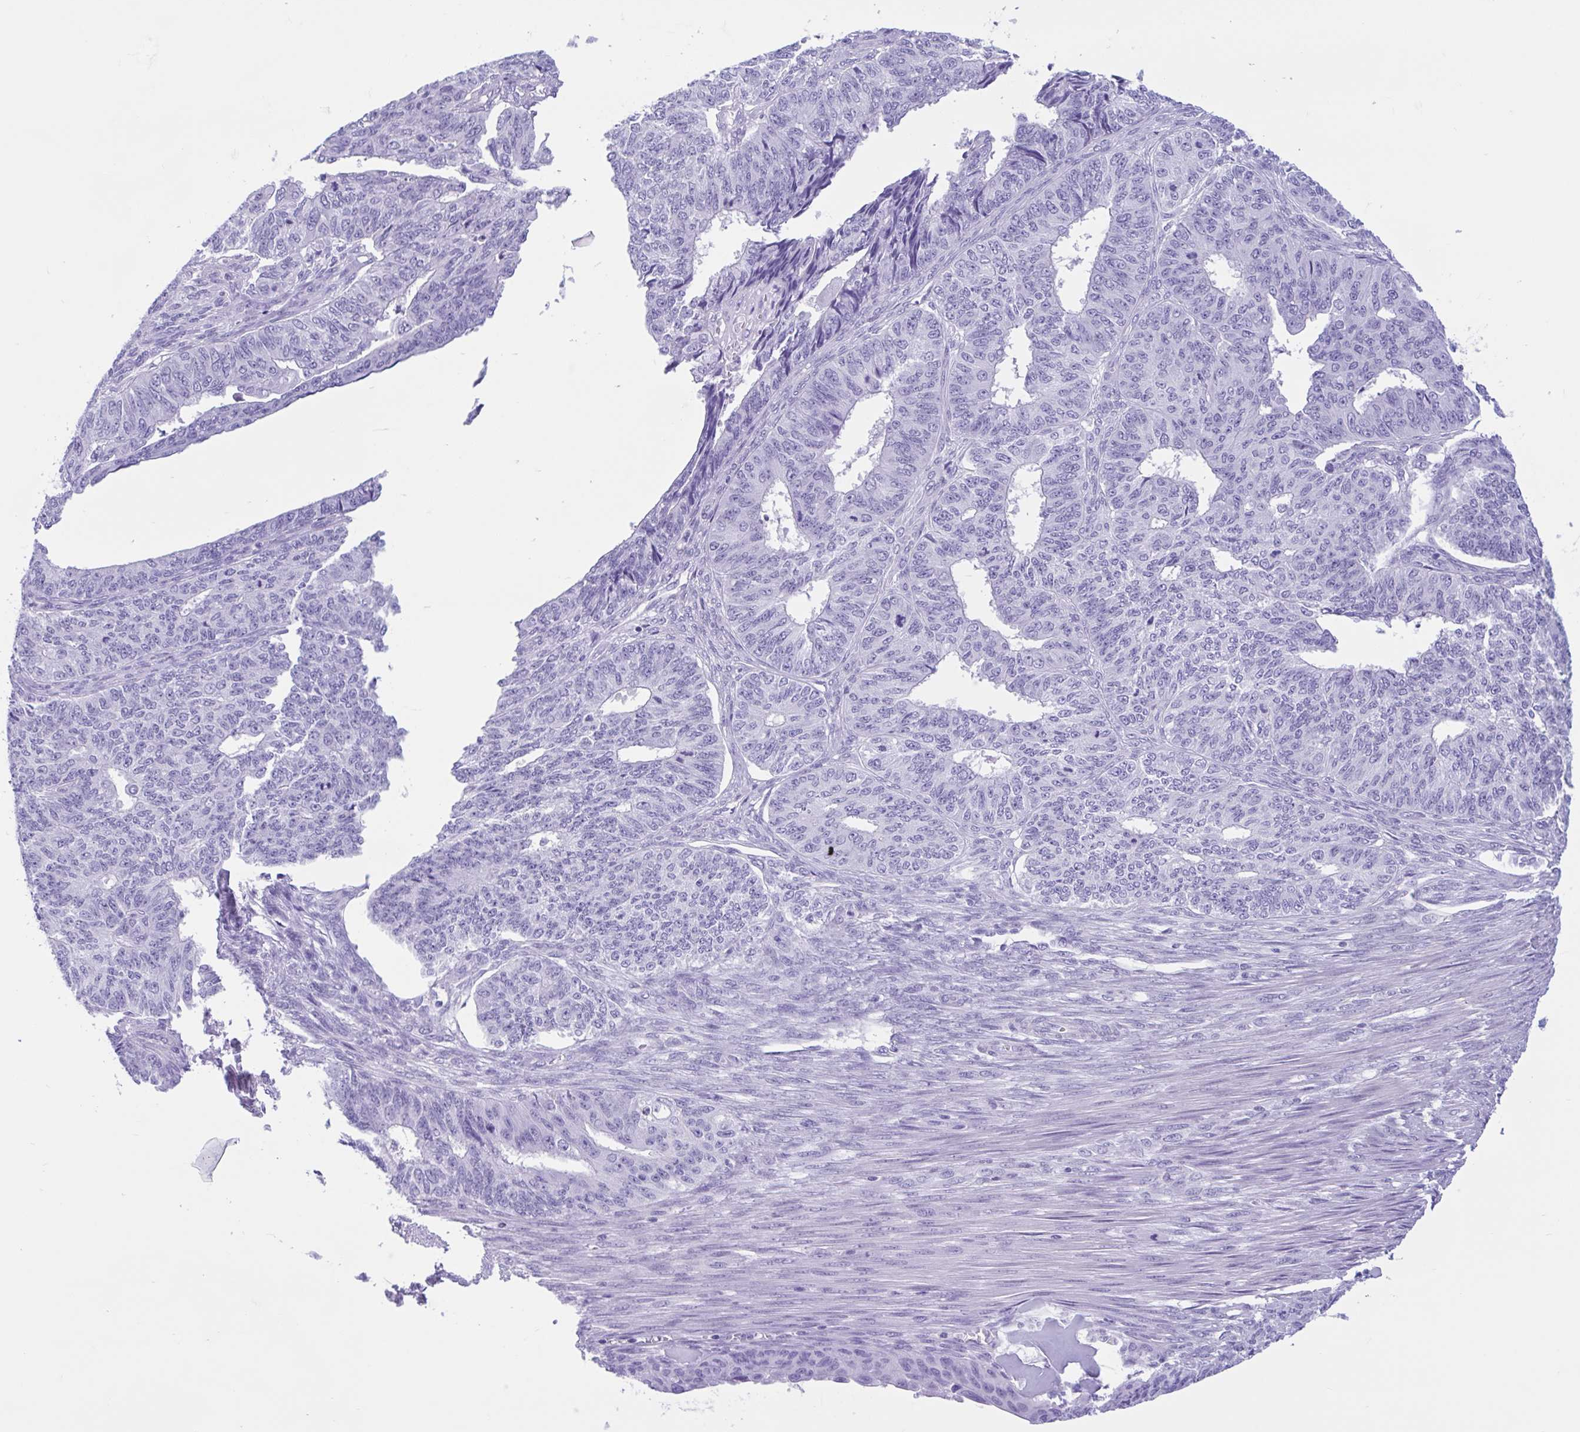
{"staining": {"intensity": "negative", "quantity": "none", "location": "none"}, "tissue": "endometrial cancer", "cell_type": "Tumor cells", "image_type": "cancer", "snomed": [{"axis": "morphology", "description": "Adenocarcinoma, NOS"}, {"axis": "topography", "description": "Endometrium"}], "caption": "An immunohistochemistry (IHC) micrograph of endometrial adenocarcinoma is shown. There is no staining in tumor cells of endometrial adenocarcinoma.", "gene": "IAPP", "patient": {"sex": "female", "age": 32}}